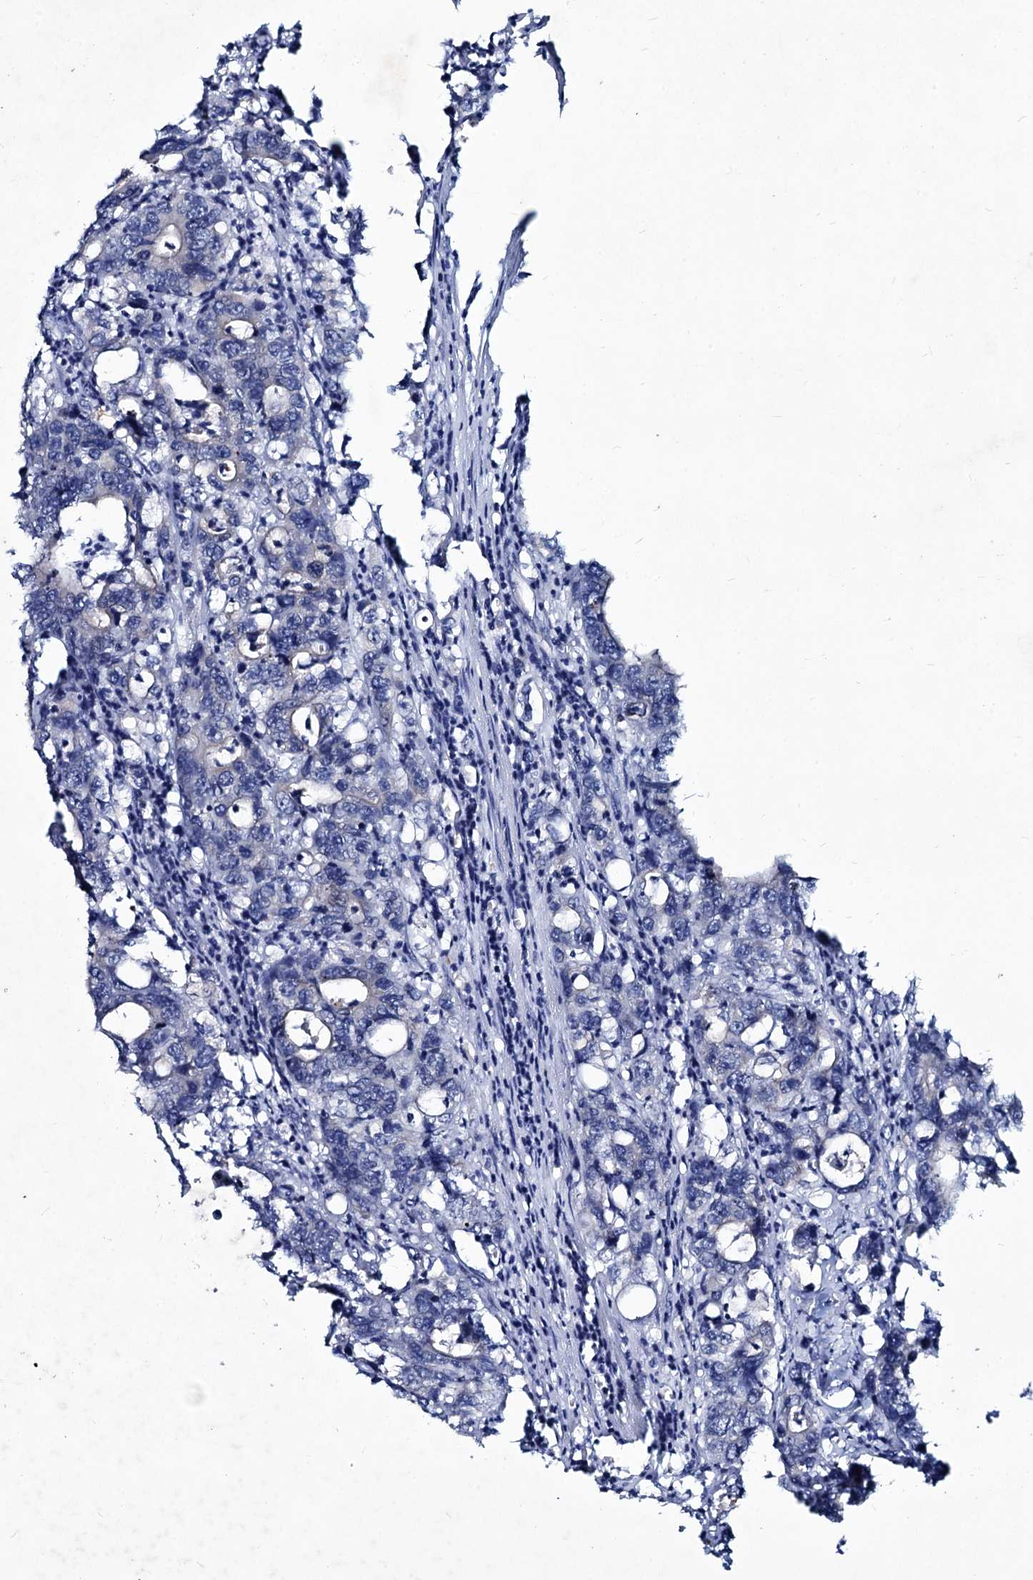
{"staining": {"intensity": "negative", "quantity": "none", "location": "none"}, "tissue": "colorectal cancer", "cell_type": "Tumor cells", "image_type": "cancer", "snomed": [{"axis": "morphology", "description": "Adenocarcinoma, NOS"}, {"axis": "topography", "description": "Colon"}], "caption": "Immunohistochemical staining of human adenocarcinoma (colorectal) exhibits no significant positivity in tumor cells. (DAB (3,3'-diaminobenzidine) immunohistochemistry, high magnification).", "gene": "RNF6", "patient": {"sex": "female", "age": 75}}